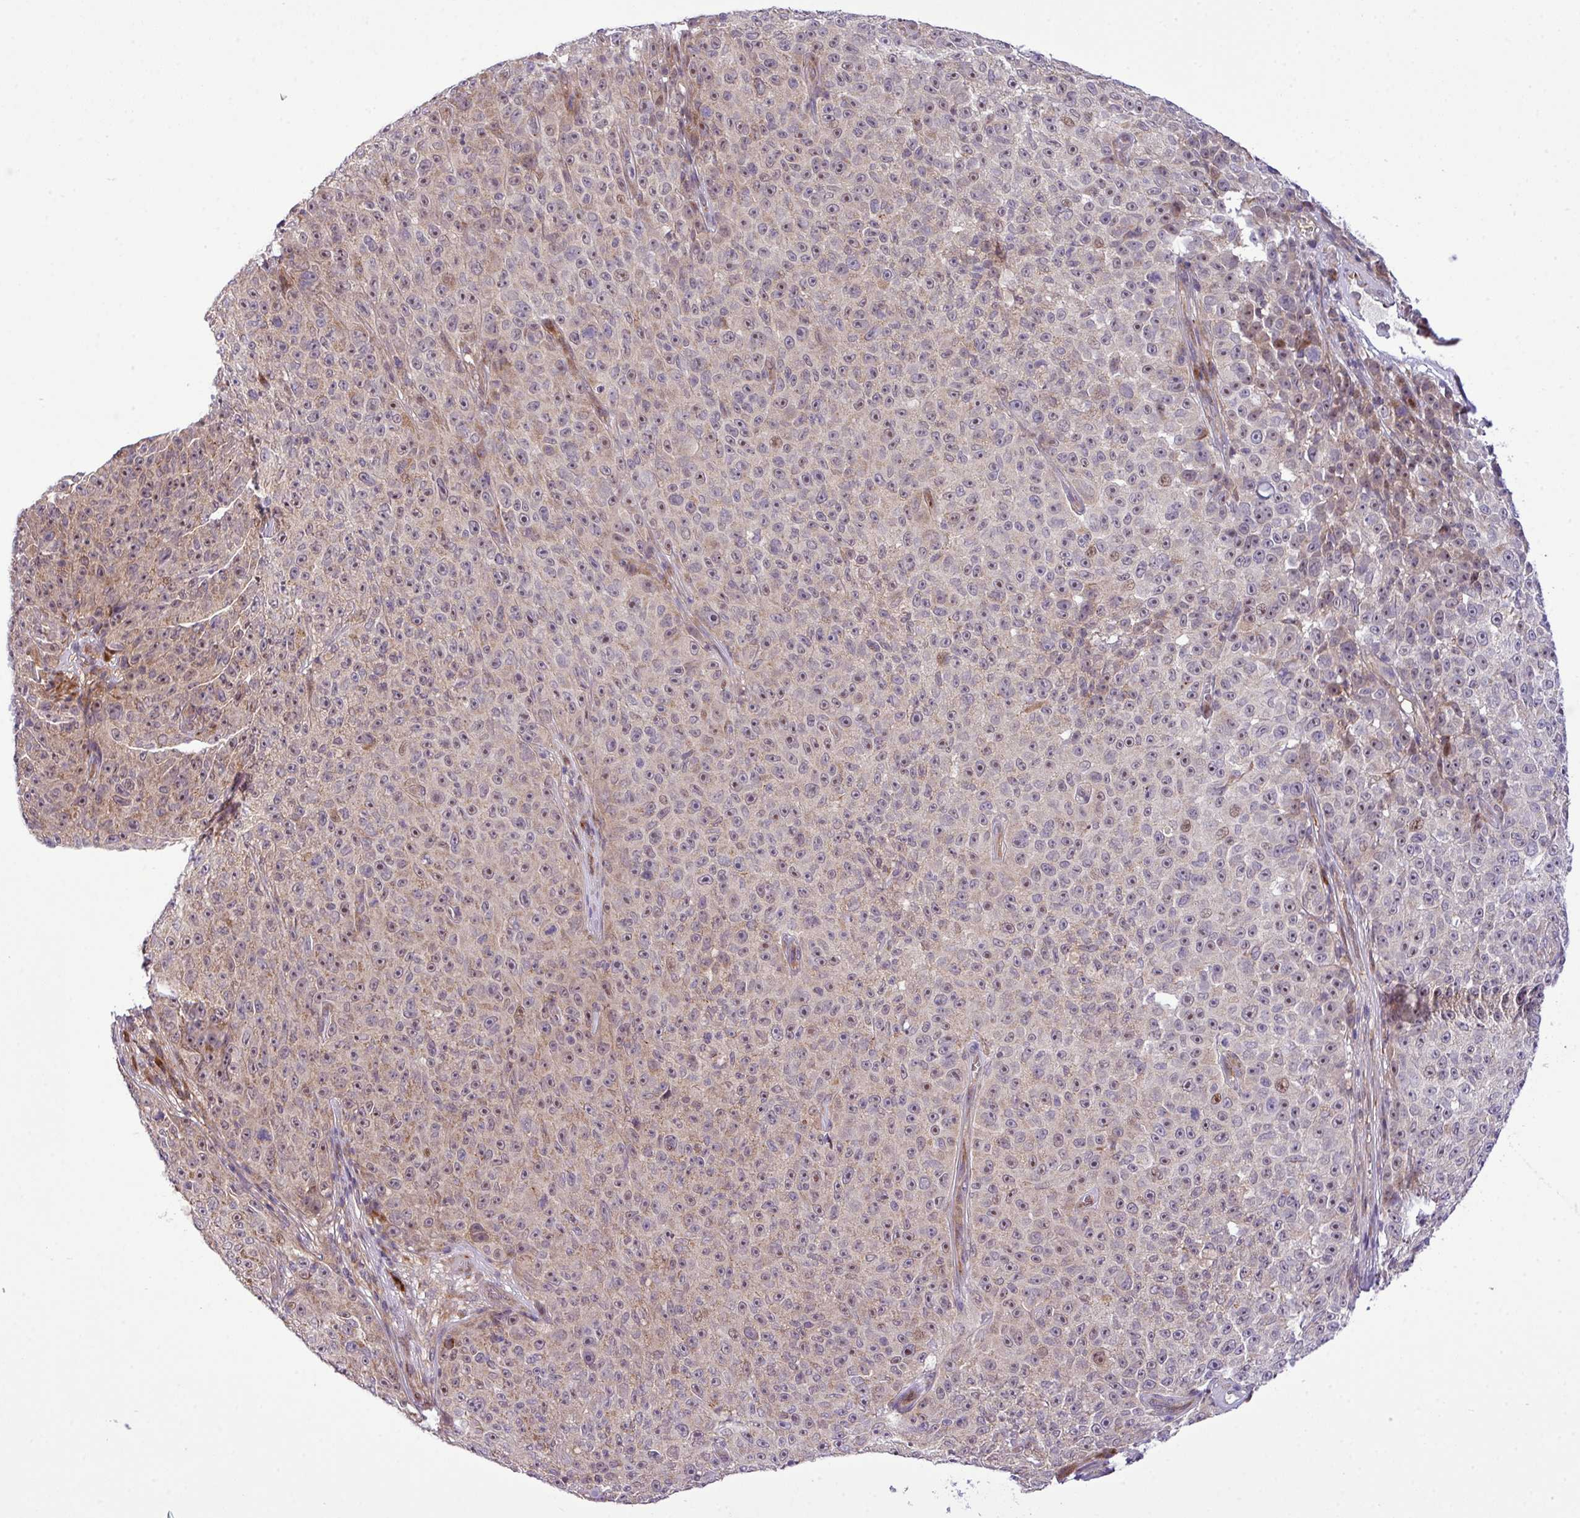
{"staining": {"intensity": "weak", "quantity": "25%-75%", "location": "cytoplasmic/membranous,nuclear"}, "tissue": "melanoma", "cell_type": "Tumor cells", "image_type": "cancer", "snomed": [{"axis": "morphology", "description": "Malignant melanoma, NOS"}, {"axis": "topography", "description": "Skin"}], "caption": "Approximately 25%-75% of tumor cells in human melanoma display weak cytoplasmic/membranous and nuclear protein staining as visualized by brown immunohistochemical staining.", "gene": "B3GNT9", "patient": {"sex": "female", "age": 82}}